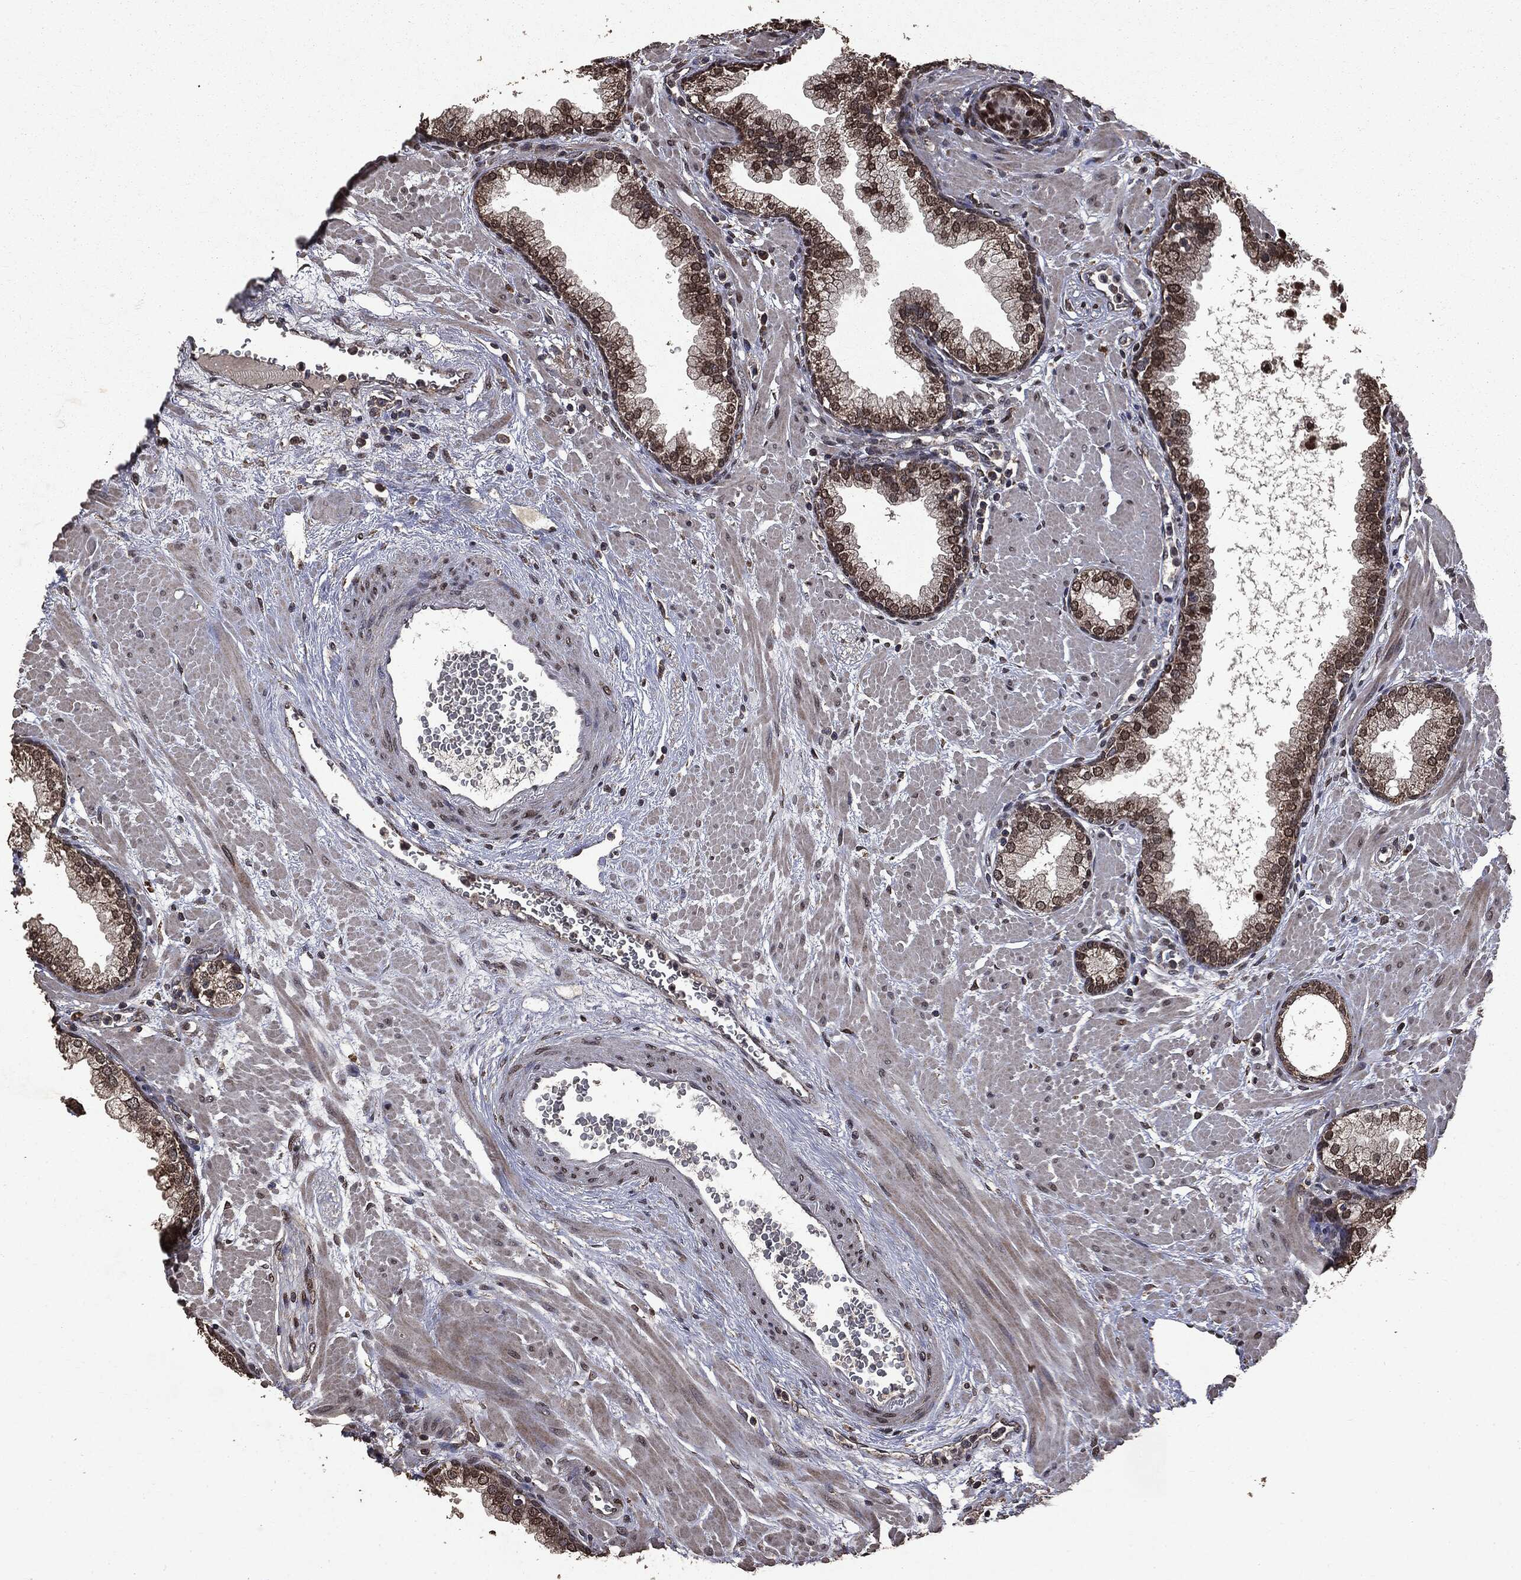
{"staining": {"intensity": "strong", "quantity": ">75%", "location": "nuclear"}, "tissue": "prostate", "cell_type": "Glandular cells", "image_type": "normal", "snomed": [{"axis": "morphology", "description": "Normal tissue, NOS"}, {"axis": "topography", "description": "Prostate"}], "caption": "Approximately >75% of glandular cells in benign prostate reveal strong nuclear protein staining as visualized by brown immunohistochemical staining.", "gene": "PPP6R2", "patient": {"sex": "male", "age": 63}}